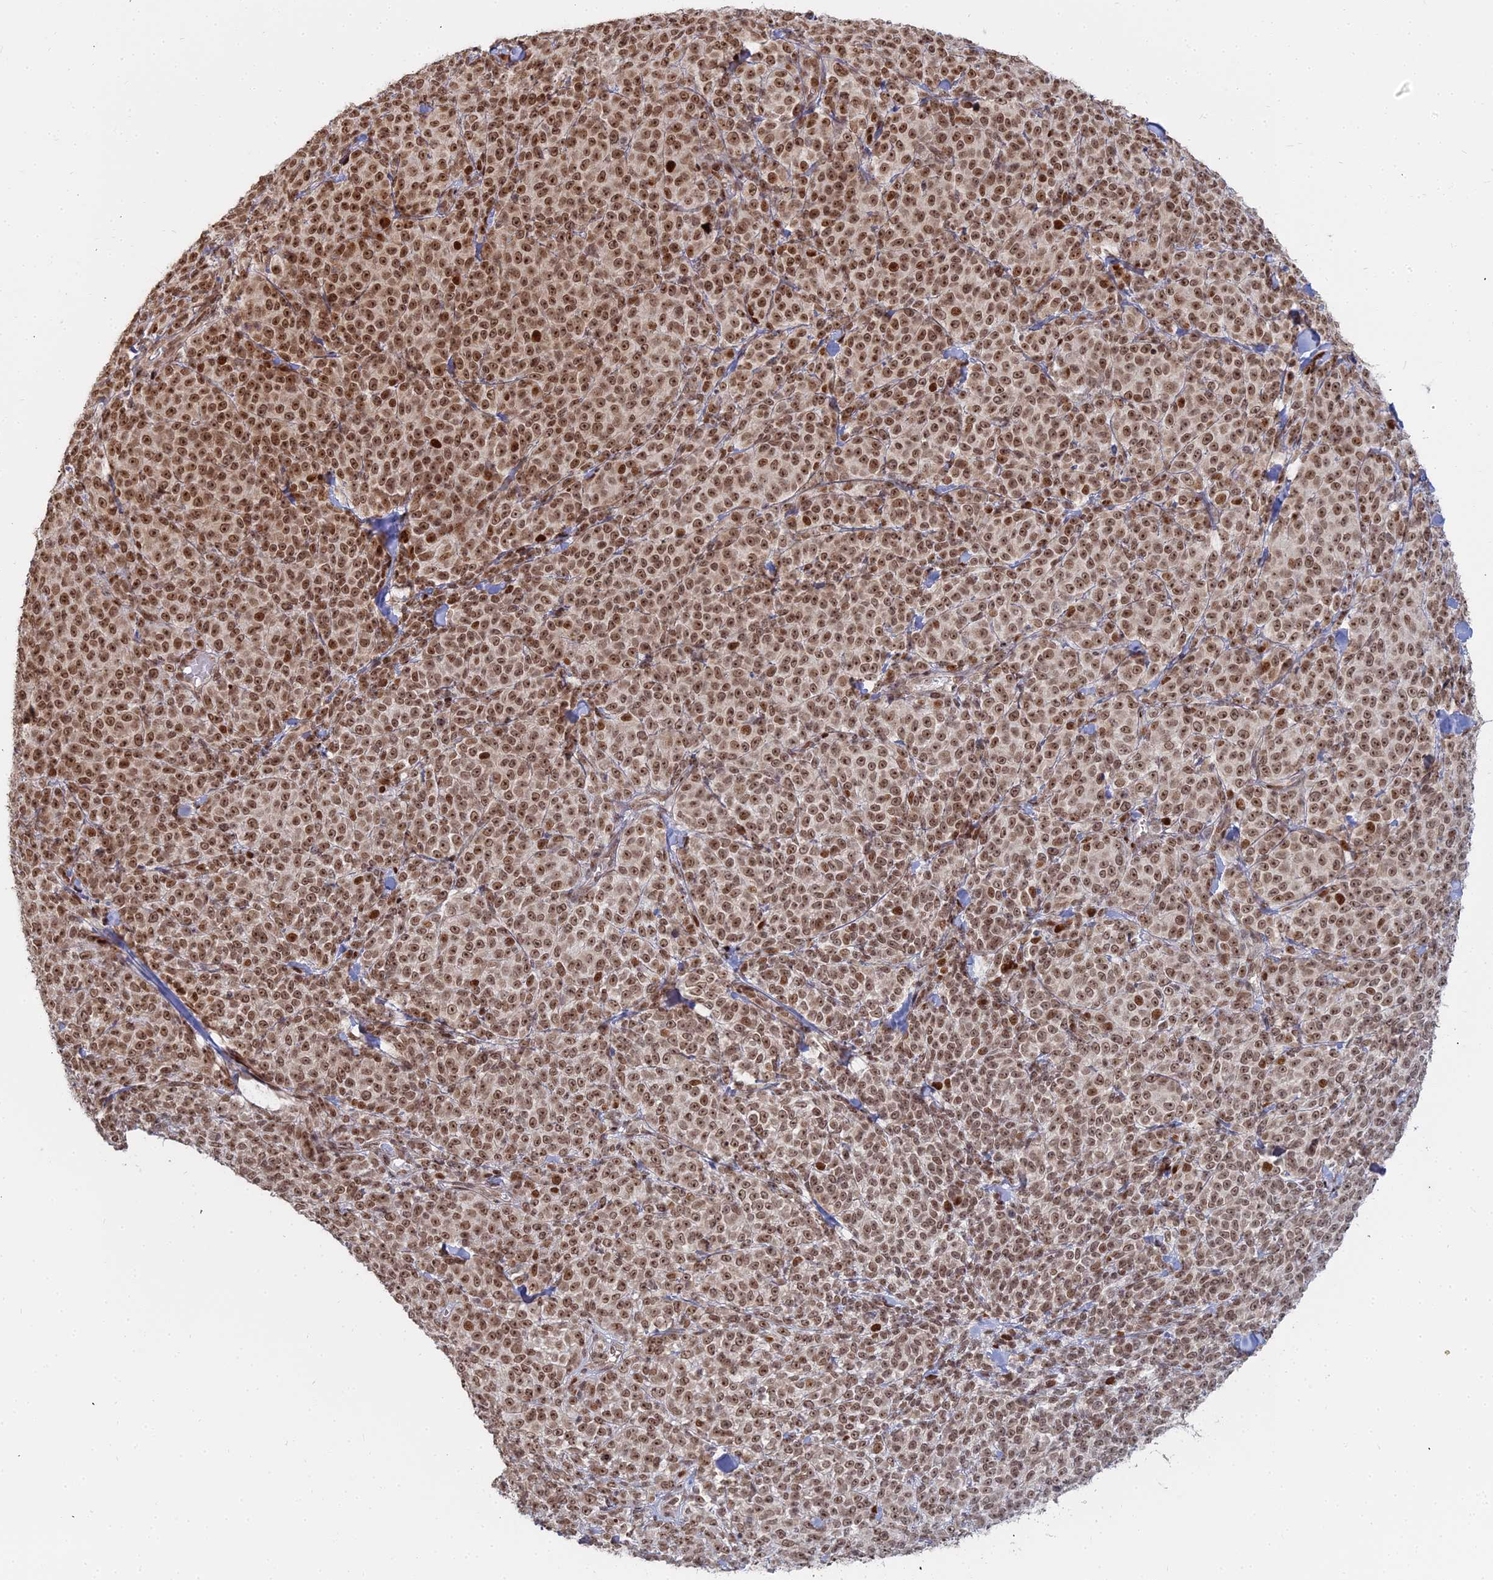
{"staining": {"intensity": "moderate", "quantity": ">75%", "location": "nuclear"}, "tissue": "melanoma", "cell_type": "Tumor cells", "image_type": "cancer", "snomed": [{"axis": "morphology", "description": "Normal tissue, NOS"}, {"axis": "morphology", "description": "Malignant melanoma, NOS"}, {"axis": "topography", "description": "Skin"}], "caption": "Melanoma stained with a brown dye exhibits moderate nuclear positive expression in approximately >75% of tumor cells.", "gene": "ABCA2", "patient": {"sex": "female", "age": 34}}